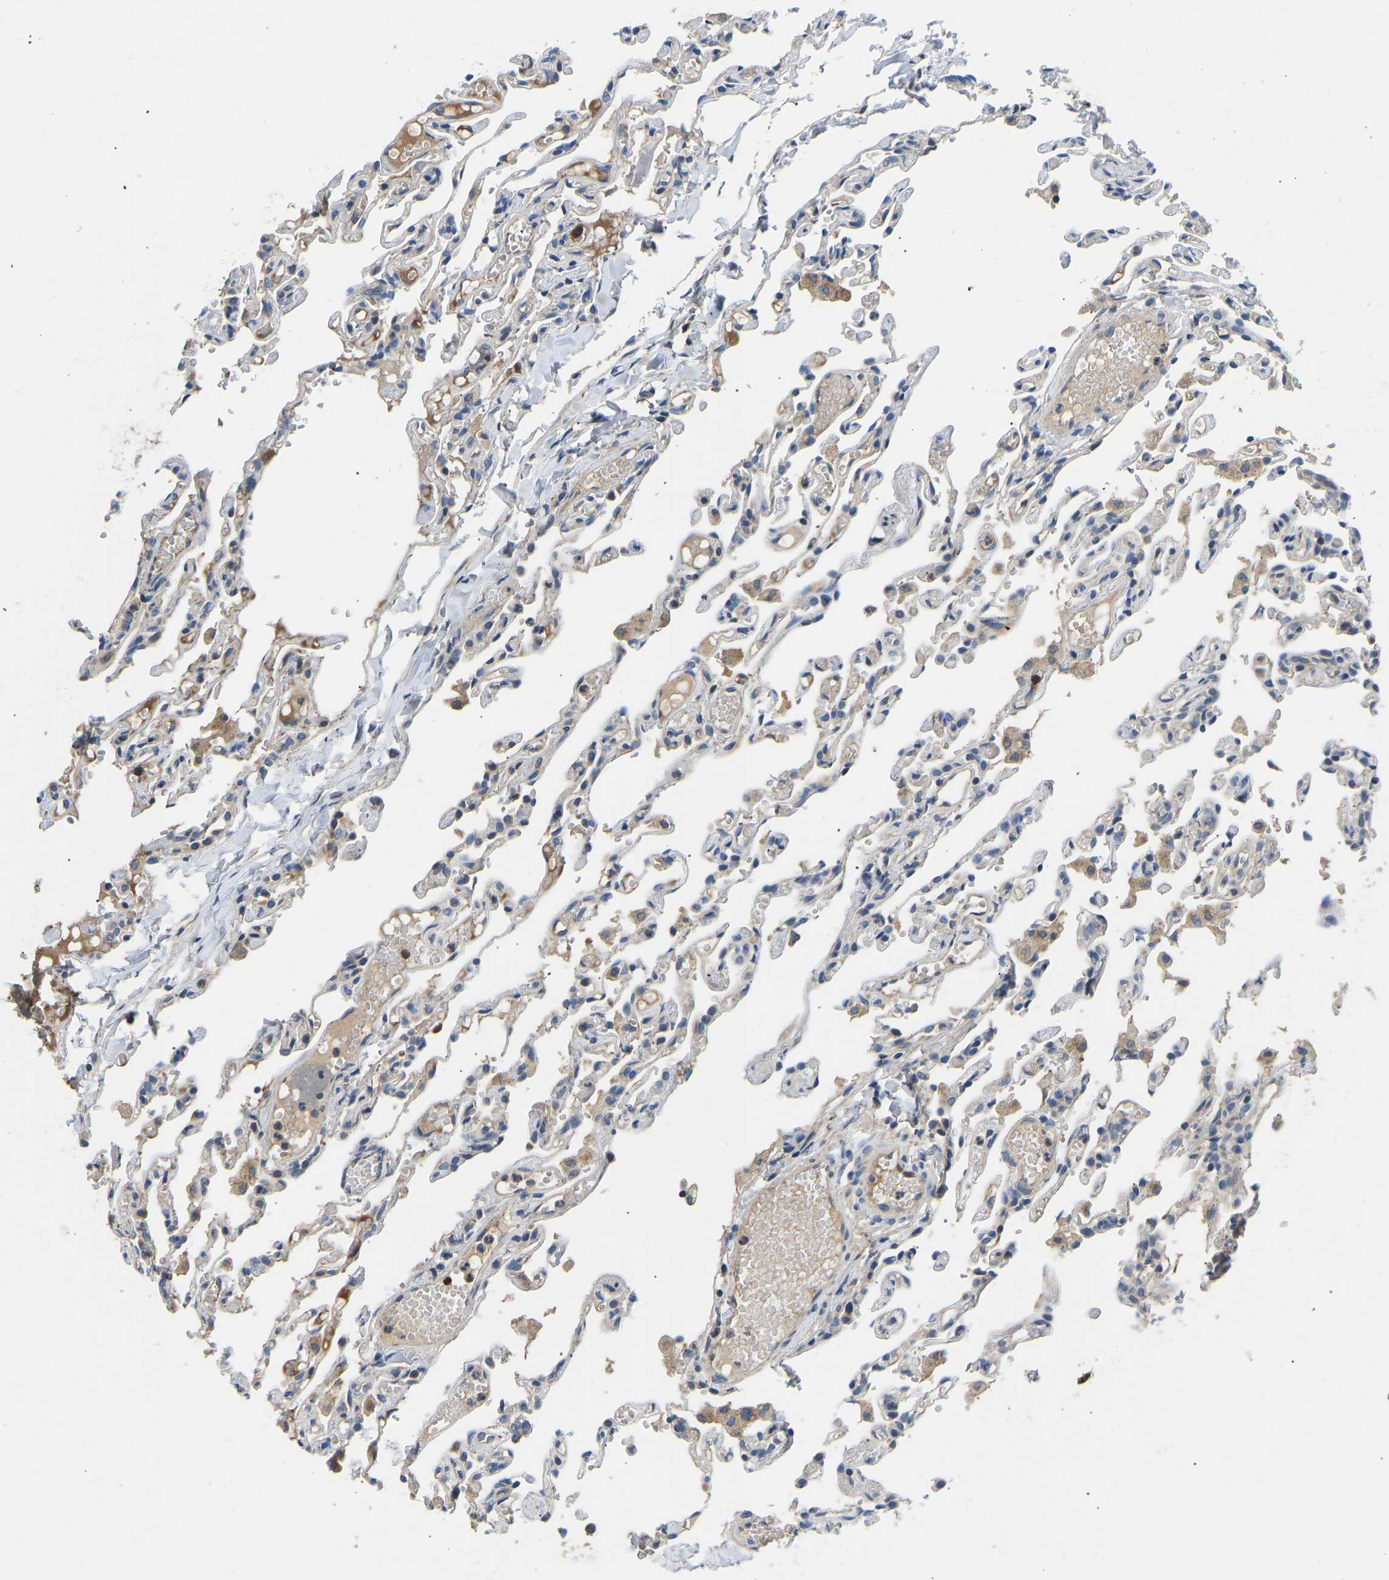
{"staining": {"intensity": "moderate", "quantity": "<25%", "location": "cytoplasmic/membranous"}, "tissue": "lung", "cell_type": "Alveolar cells", "image_type": "normal", "snomed": [{"axis": "morphology", "description": "Normal tissue, NOS"}, {"axis": "topography", "description": "Lung"}], "caption": "This photomicrograph displays immunohistochemistry (IHC) staining of benign human lung, with low moderate cytoplasmic/membranous staining in about <25% of alveolar cells.", "gene": "RBP1", "patient": {"sex": "male", "age": 21}}